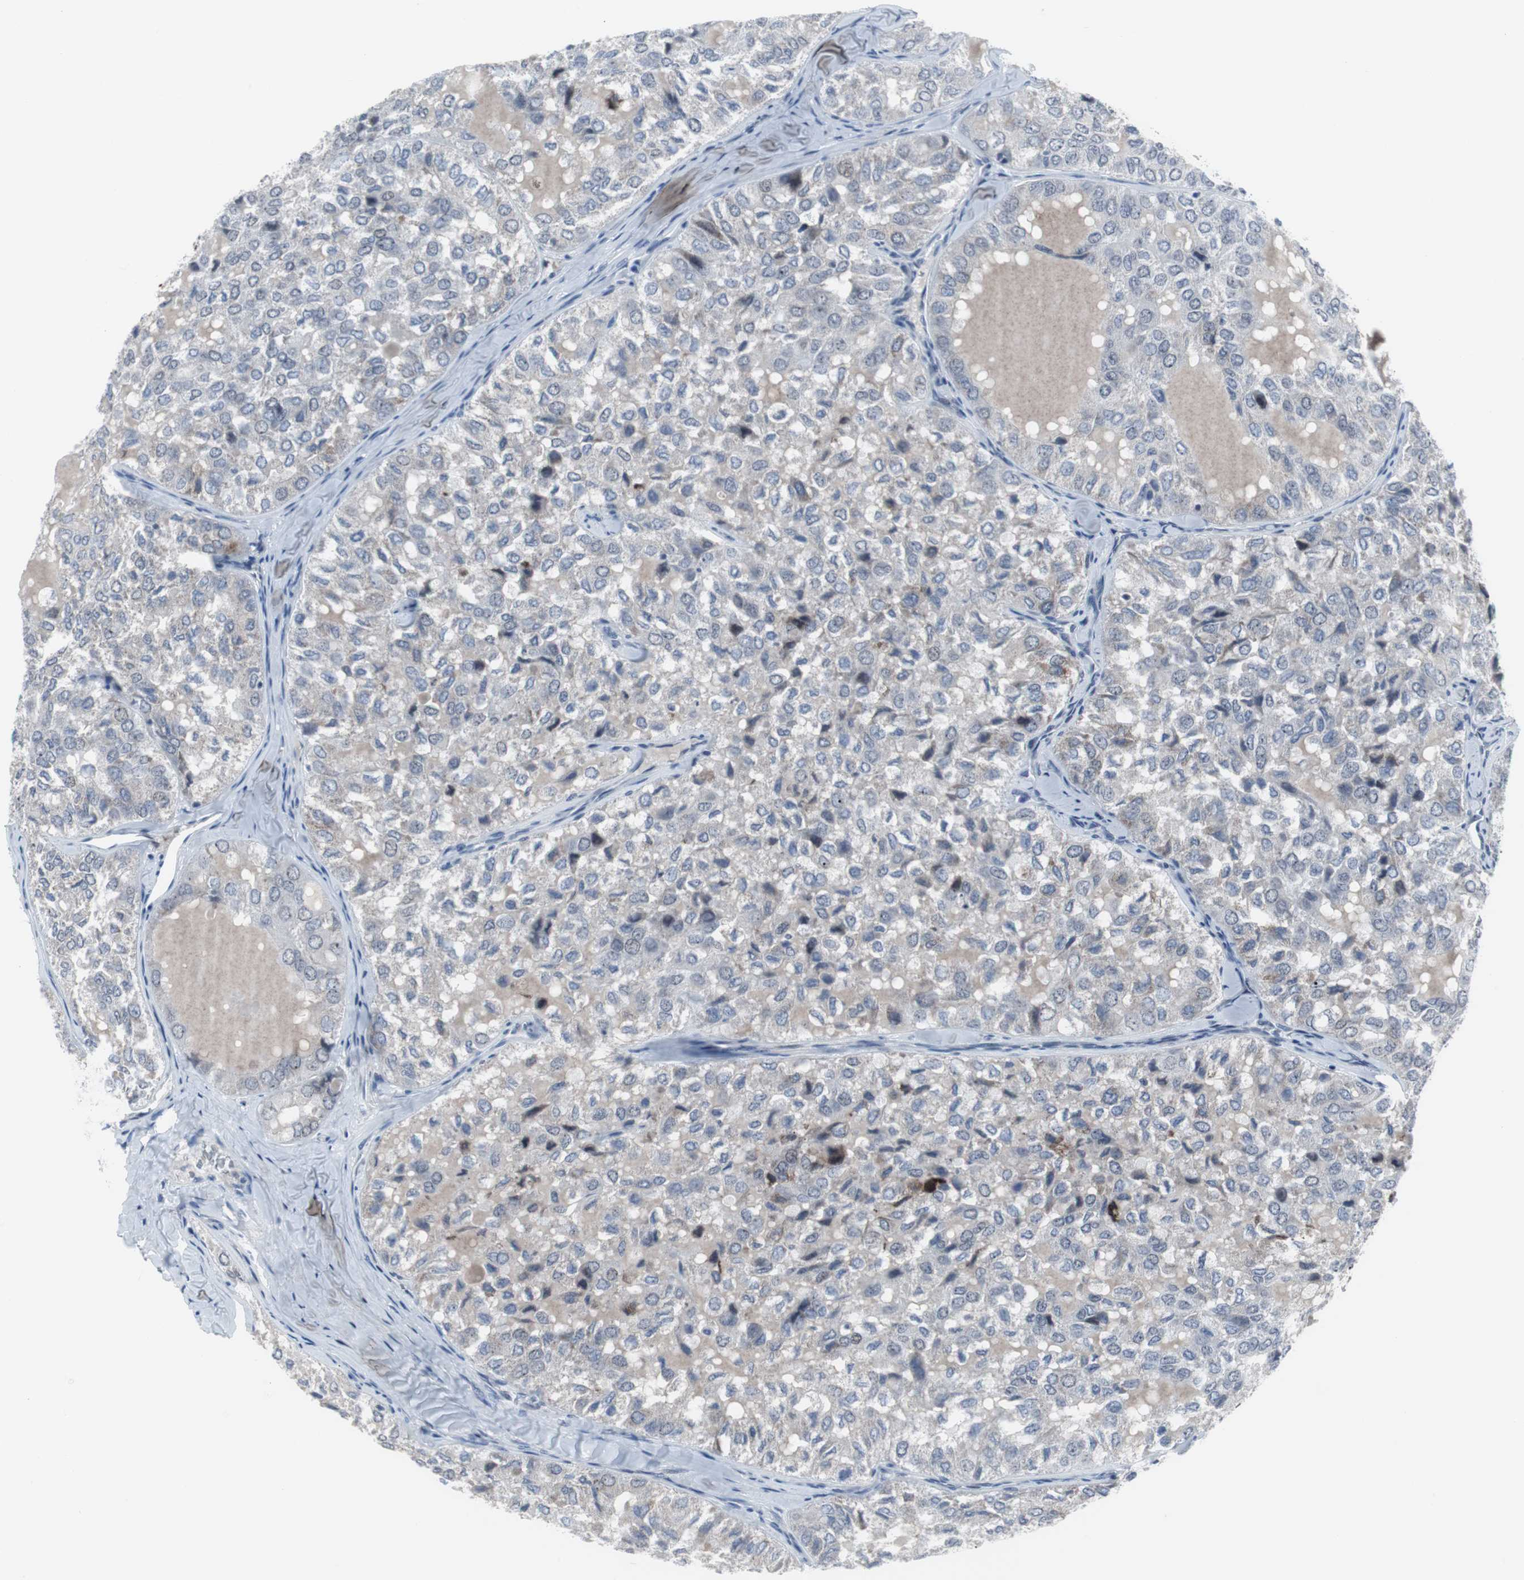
{"staining": {"intensity": "moderate", "quantity": "<25%", "location": "cytoplasmic/membranous"}, "tissue": "thyroid cancer", "cell_type": "Tumor cells", "image_type": "cancer", "snomed": [{"axis": "morphology", "description": "Follicular adenoma carcinoma, NOS"}, {"axis": "topography", "description": "Thyroid gland"}], "caption": "Immunohistochemical staining of human thyroid cancer (follicular adenoma carcinoma) exhibits moderate cytoplasmic/membranous protein expression in about <25% of tumor cells.", "gene": "DOK1", "patient": {"sex": "male", "age": 75}}